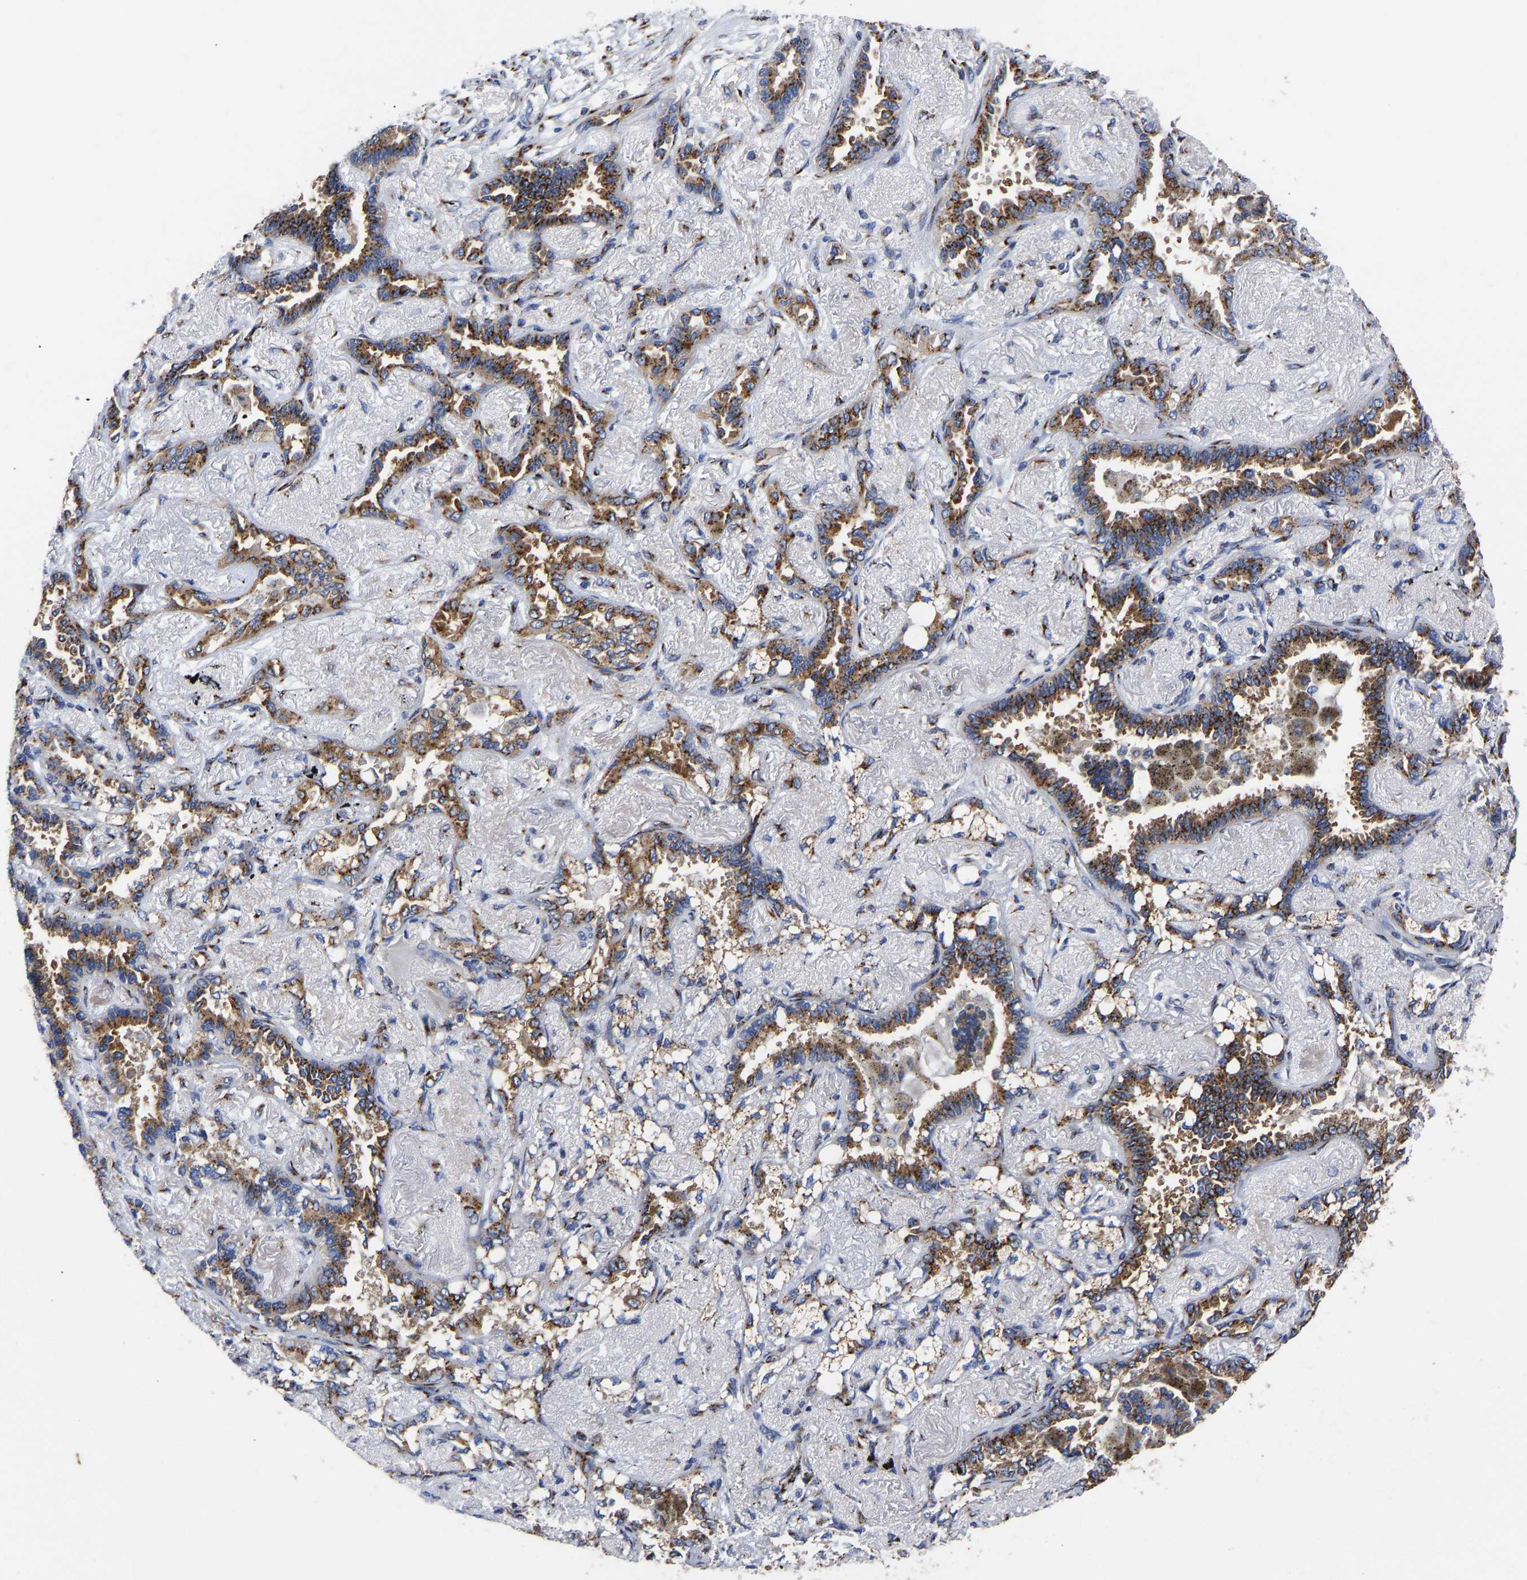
{"staining": {"intensity": "moderate", "quantity": ">75%", "location": "cytoplasmic/membranous"}, "tissue": "lung cancer", "cell_type": "Tumor cells", "image_type": "cancer", "snomed": [{"axis": "morphology", "description": "Adenocarcinoma, NOS"}, {"axis": "topography", "description": "Lung"}], "caption": "Lung cancer stained for a protein (brown) reveals moderate cytoplasmic/membranous positive expression in approximately >75% of tumor cells.", "gene": "TMEM87A", "patient": {"sex": "male", "age": 59}}